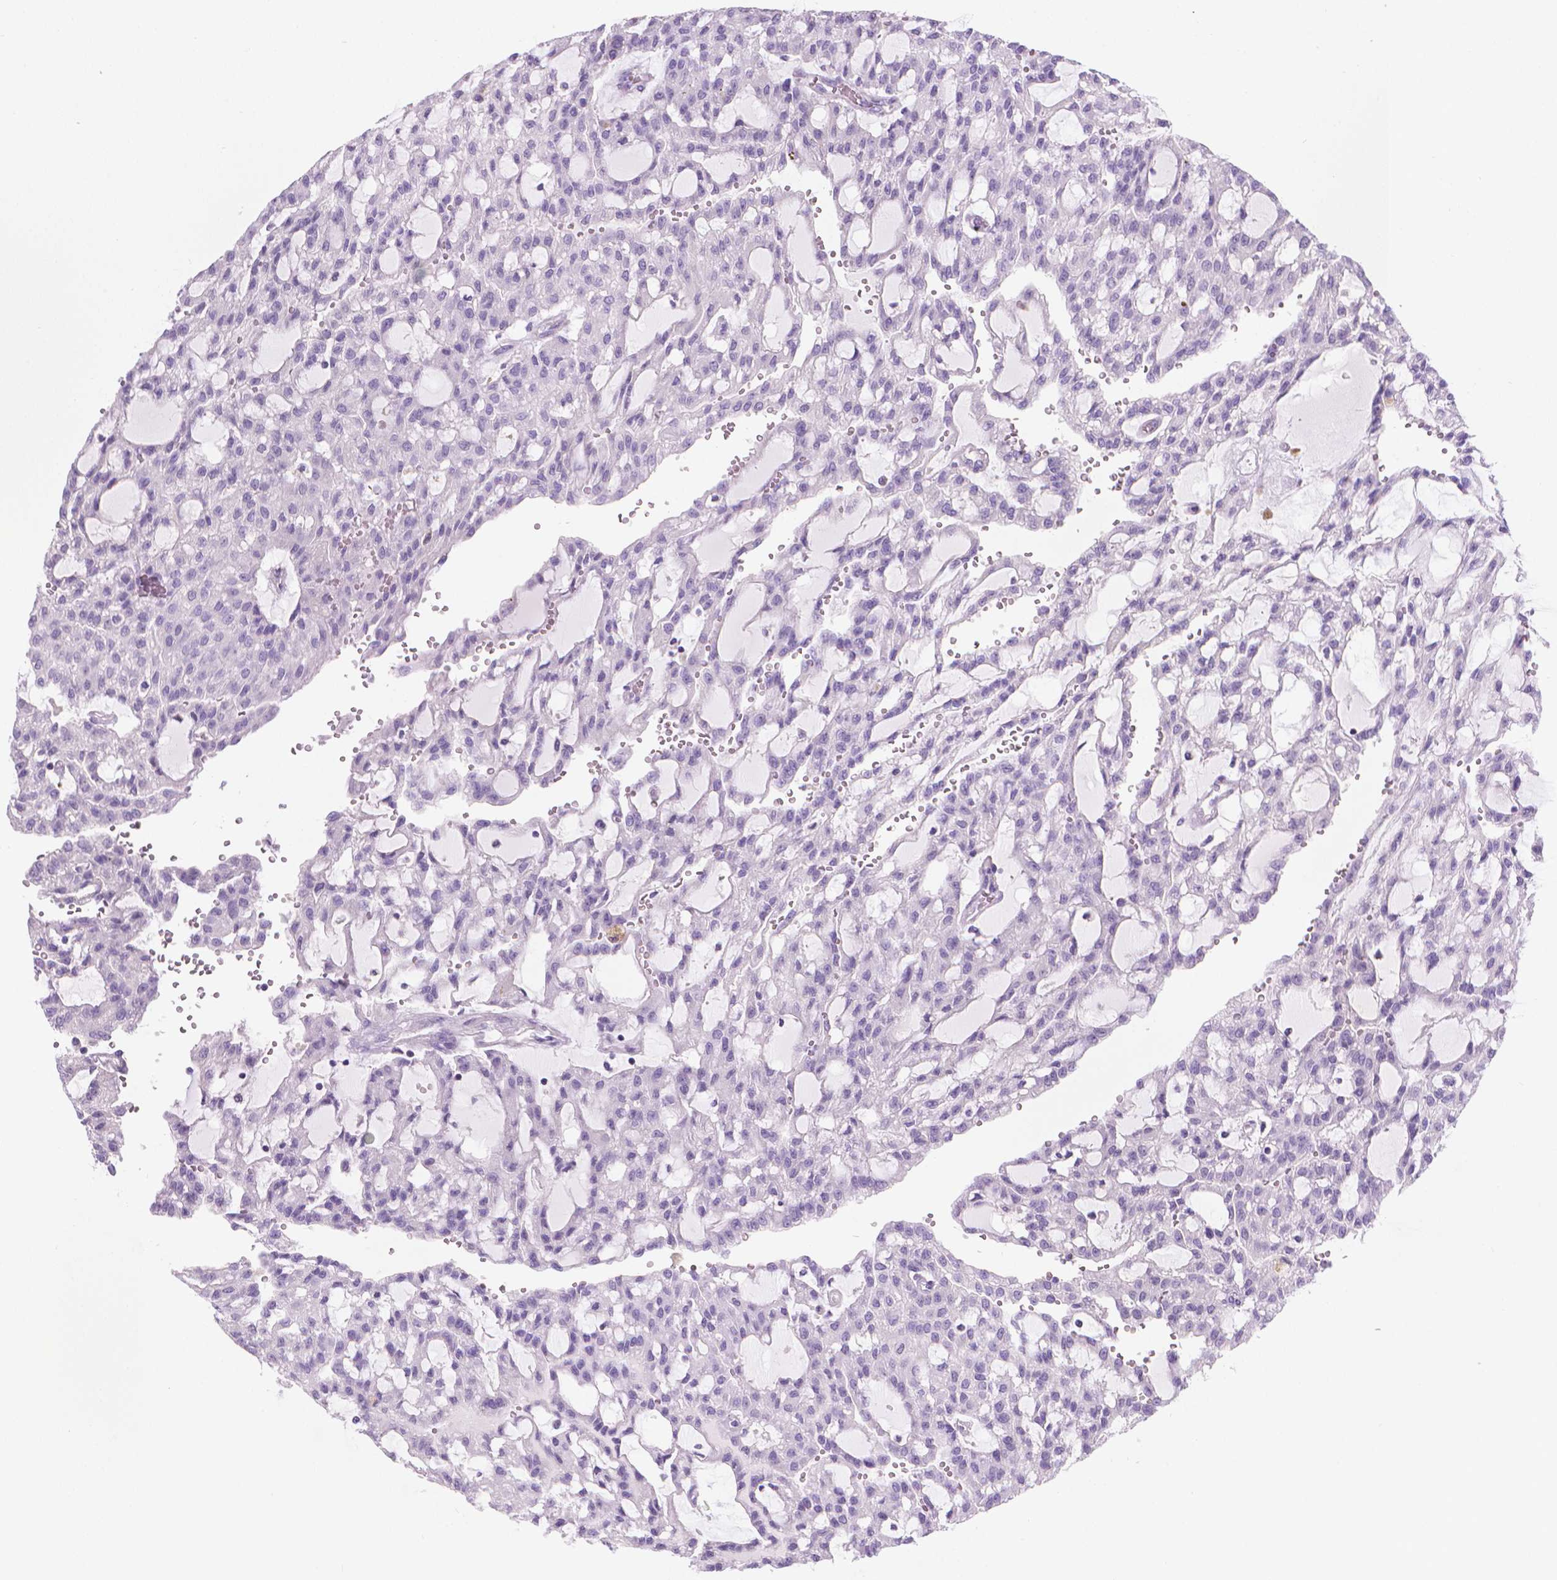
{"staining": {"intensity": "negative", "quantity": "none", "location": "none"}, "tissue": "renal cancer", "cell_type": "Tumor cells", "image_type": "cancer", "snomed": [{"axis": "morphology", "description": "Adenocarcinoma, NOS"}, {"axis": "topography", "description": "Kidney"}], "caption": "This micrograph is of renal cancer stained with immunohistochemistry to label a protein in brown with the nuclei are counter-stained blue. There is no positivity in tumor cells.", "gene": "SPAG6", "patient": {"sex": "male", "age": 63}}